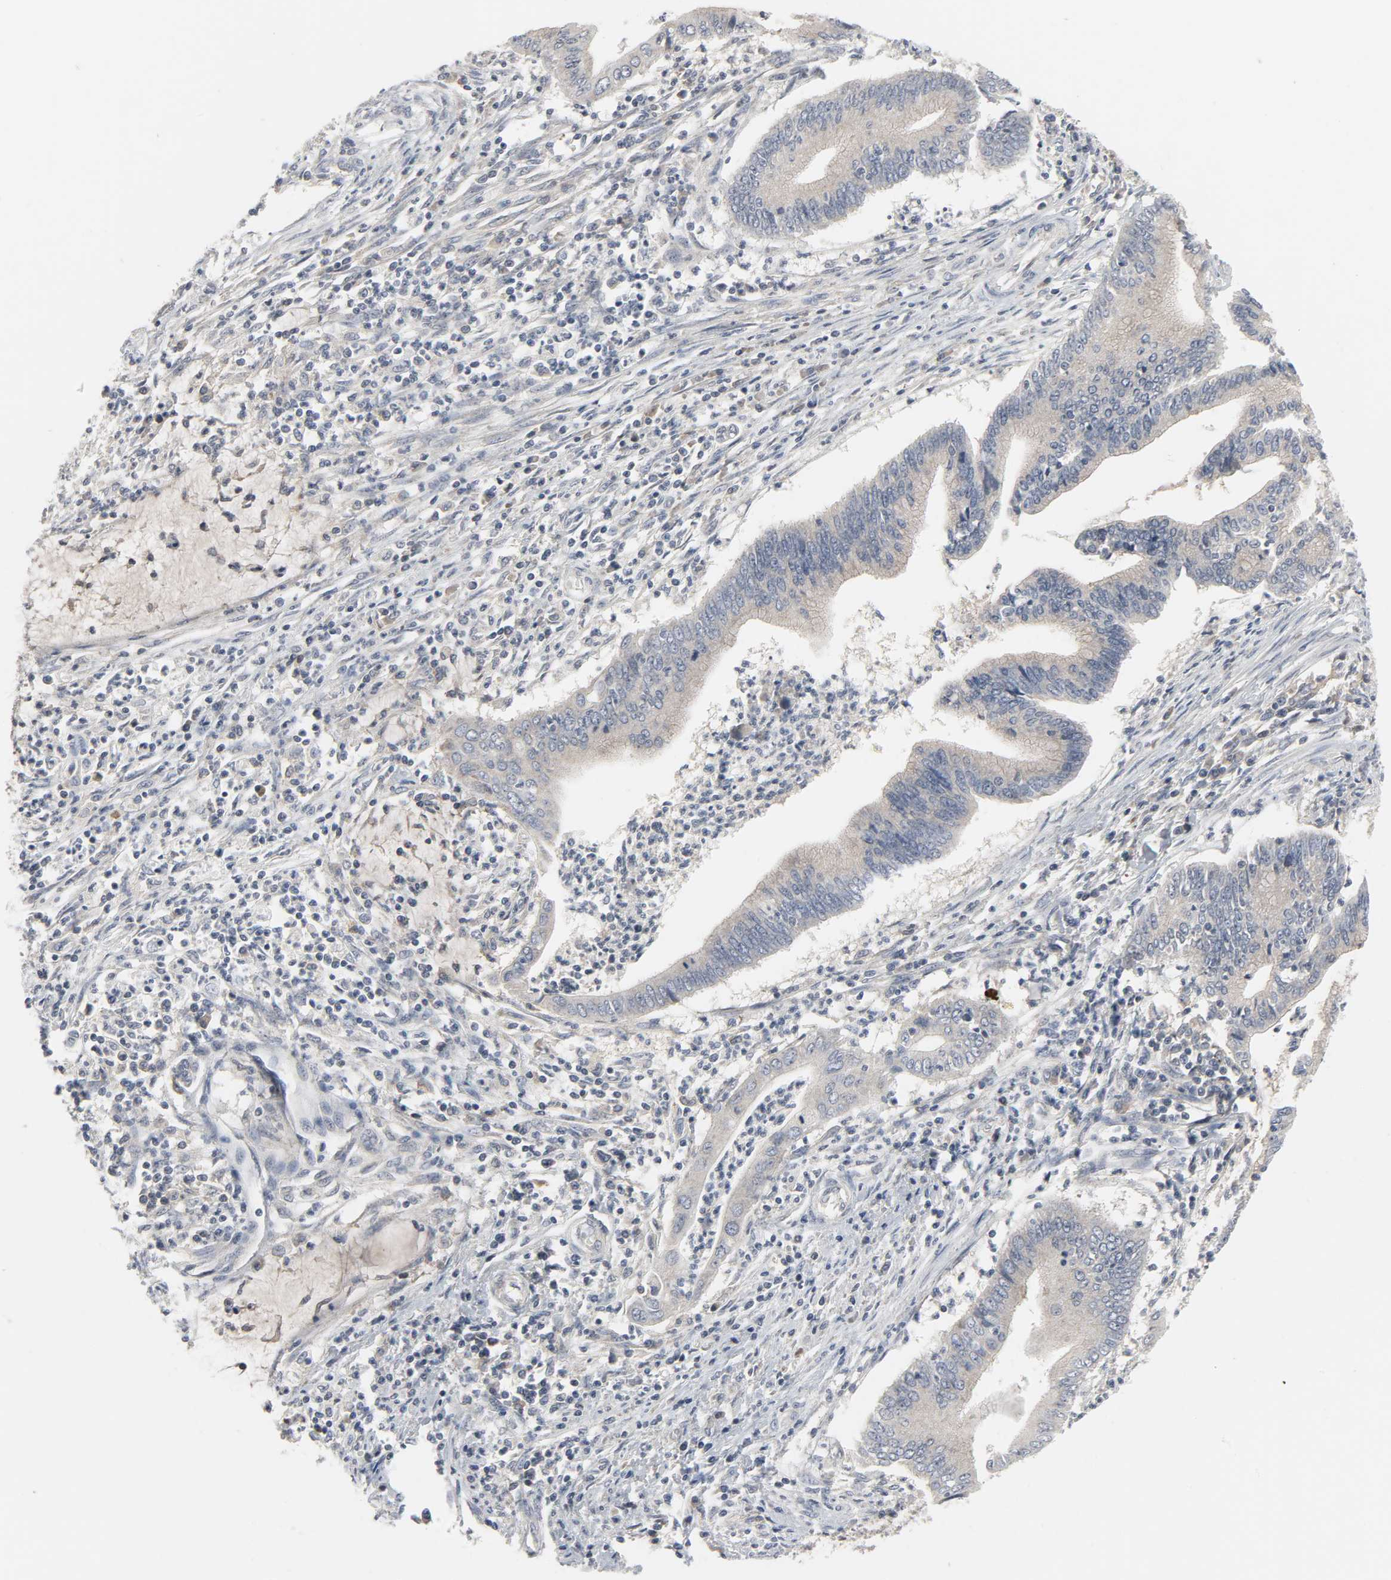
{"staining": {"intensity": "weak", "quantity": "25%-75%", "location": "cytoplasmic/membranous"}, "tissue": "cervical cancer", "cell_type": "Tumor cells", "image_type": "cancer", "snomed": [{"axis": "morphology", "description": "Adenocarcinoma, NOS"}, {"axis": "topography", "description": "Cervix"}], "caption": "Tumor cells exhibit low levels of weak cytoplasmic/membranous positivity in about 25%-75% of cells in human adenocarcinoma (cervical).", "gene": "CLIP1", "patient": {"sex": "female", "age": 36}}